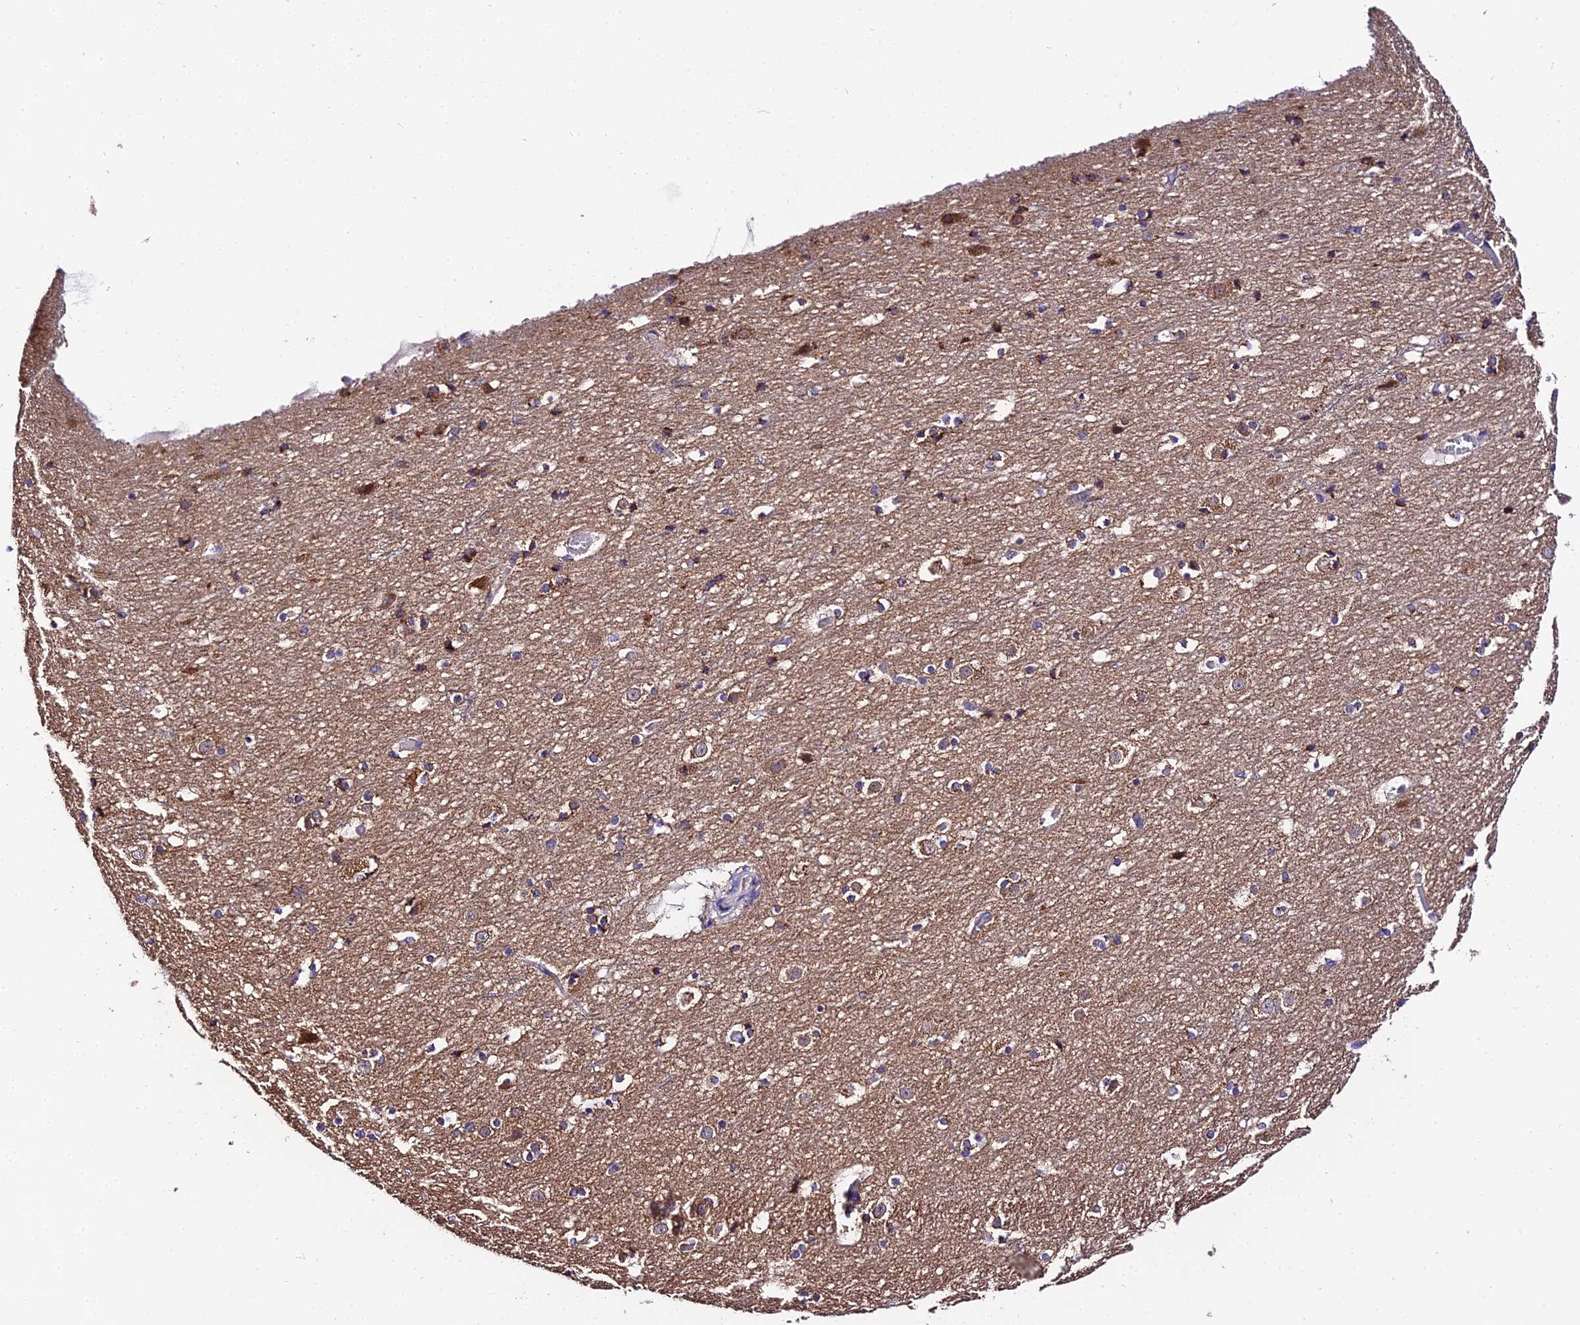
{"staining": {"intensity": "negative", "quantity": "none", "location": "none"}, "tissue": "cerebral cortex", "cell_type": "Endothelial cells", "image_type": "normal", "snomed": [{"axis": "morphology", "description": "Normal tissue, NOS"}, {"axis": "topography", "description": "Cerebral cortex"}], "caption": "IHC of benign human cerebral cortex shows no staining in endothelial cells. Brightfield microscopy of immunohistochemistry (IHC) stained with DAB (brown) and hematoxylin (blue), captured at high magnification.", "gene": "OCIAD1", "patient": {"sex": "male", "age": 45}}